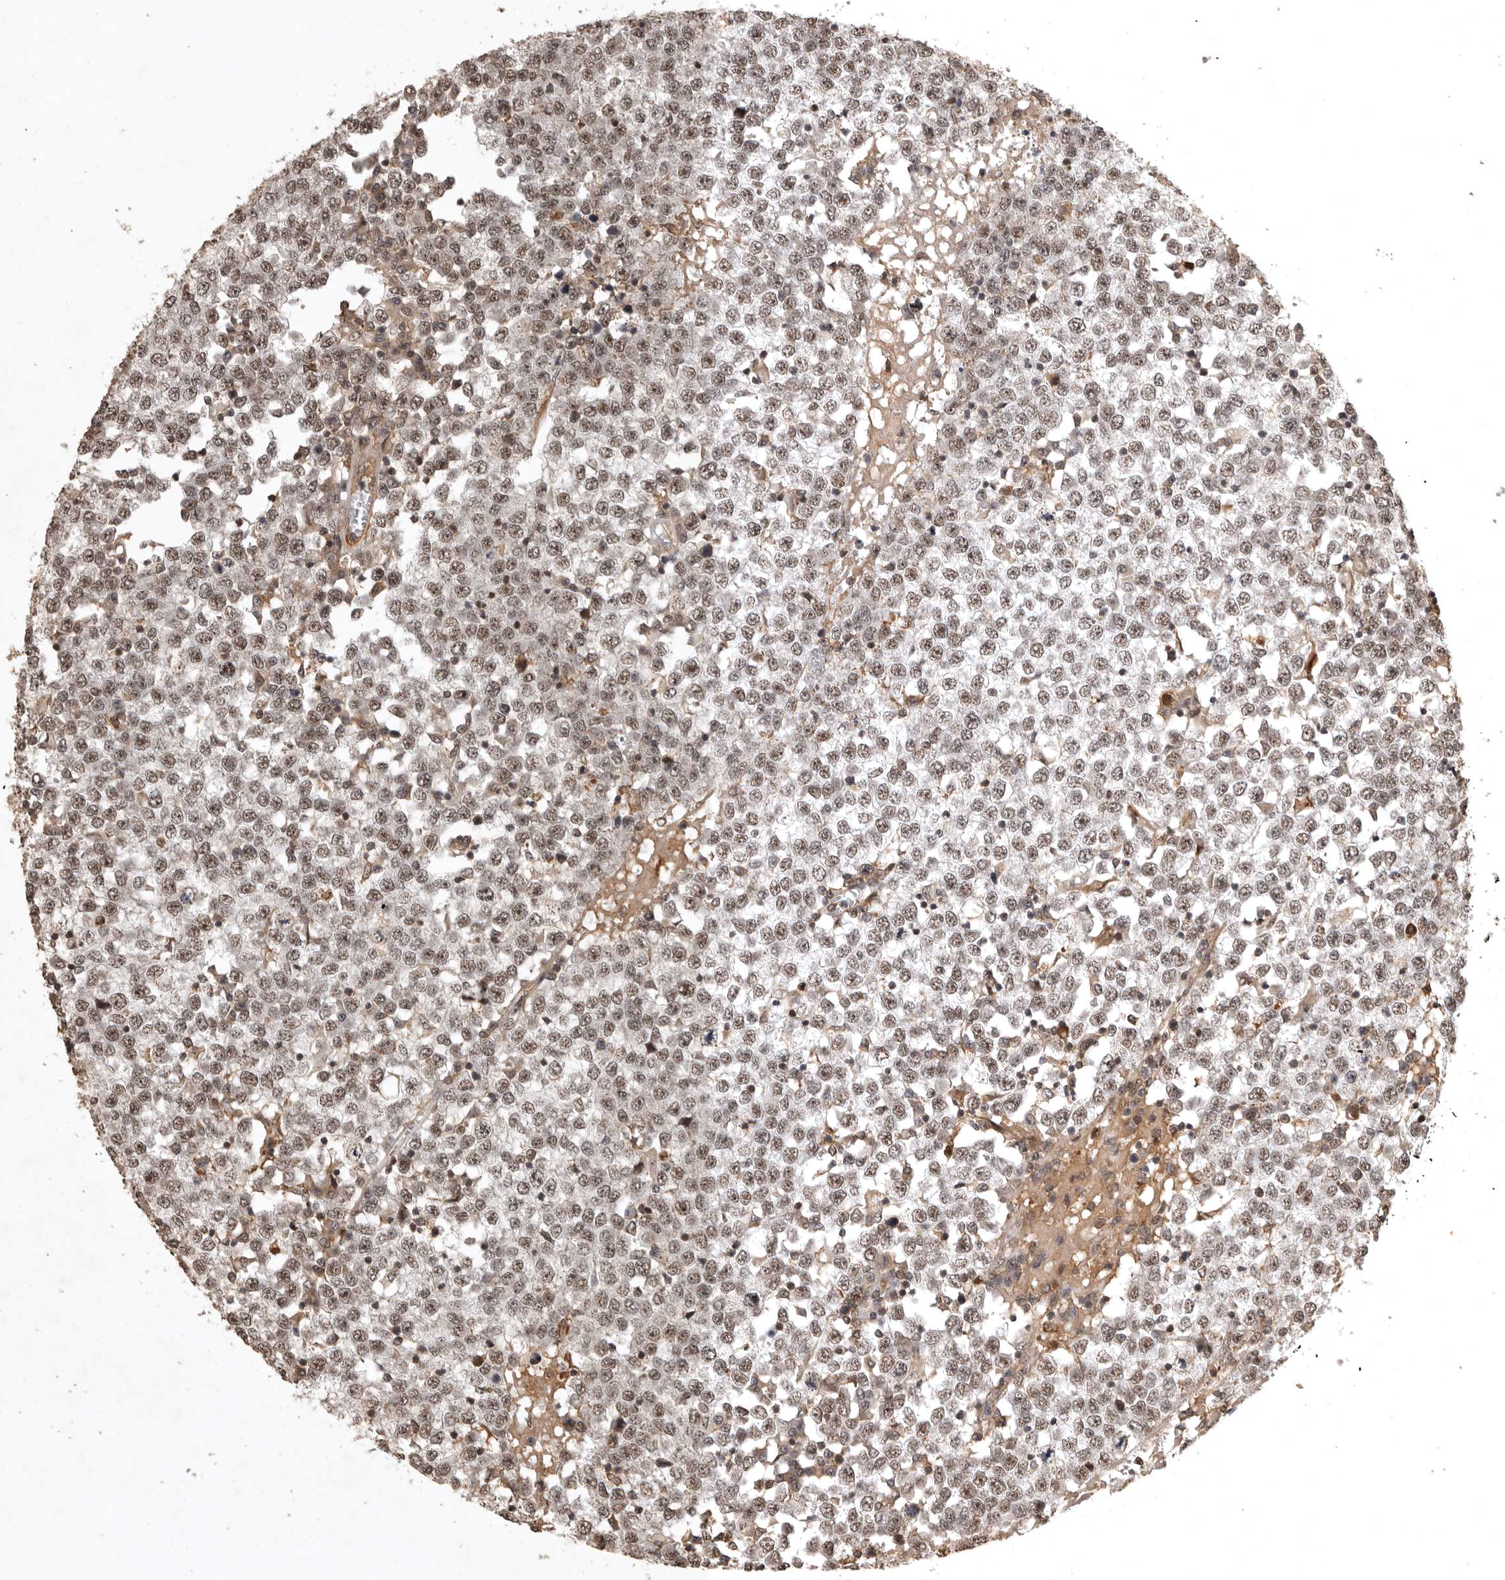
{"staining": {"intensity": "weak", "quantity": ">75%", "location": "nuclear"}, "tissue": "testis cancer", "cell_type": "Tumor cells", "image_type": "cancer", "snomed": [{"axis": "morphology", "description": "Seminoma, NOS"}, {"axis": "topography", "description": "Testis"}], "caption": "A high-resolution image shows immunohistochemistry (IHC) staining of testis seminoma, which shows weak nuclear positivity in approximately >75% of tumor cells.", "gene": "CBLL1", "patient": {"sex": "male", "age": 65}}